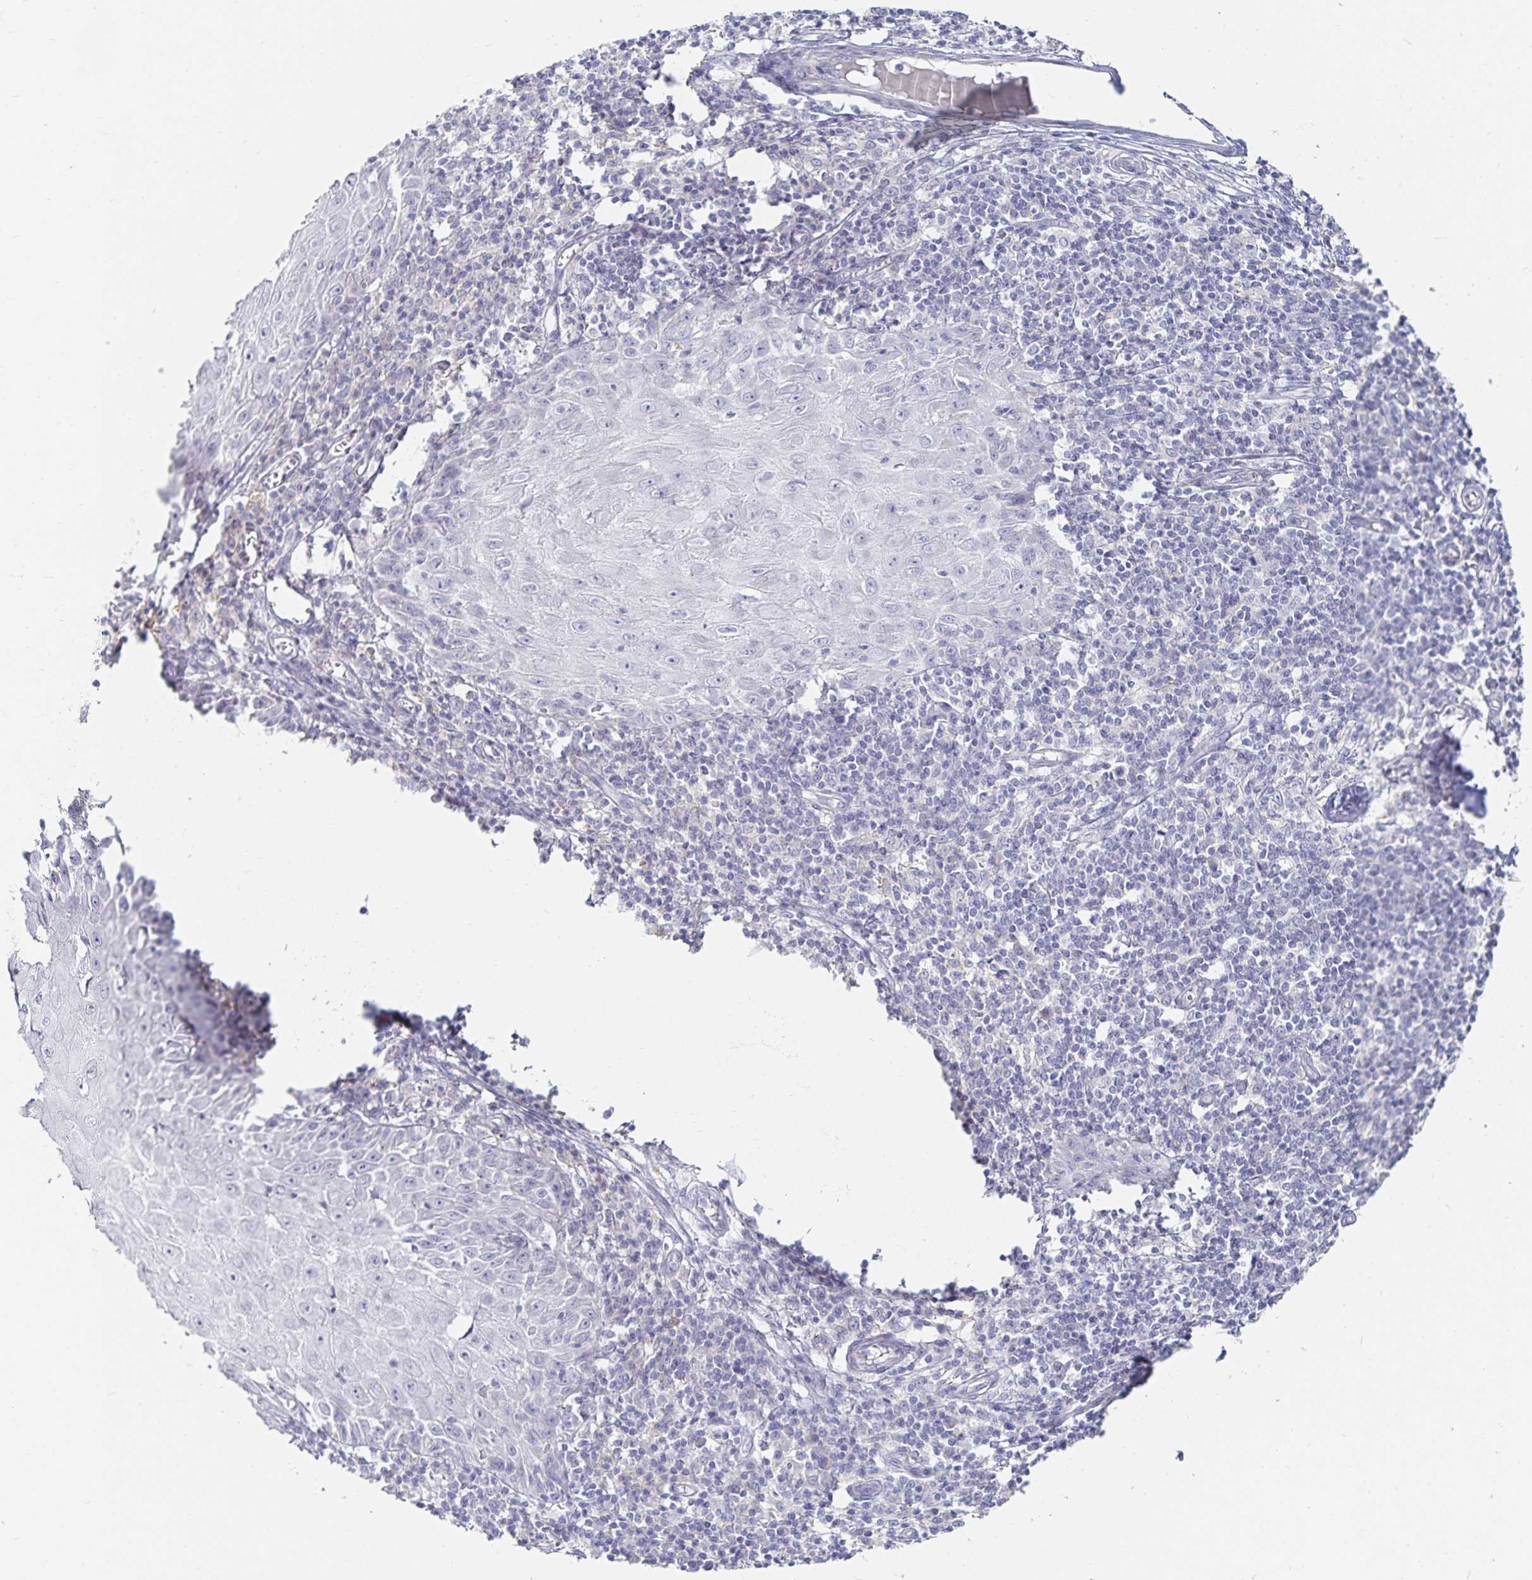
{"staining": {"intensity": "negative", "quantity": "none", "location": "none"}, "tissue": "skin cancer", "cell_type": "Tumor cells", "image_type": "cancer", "snomed": [{"axis": "morphology", "description": "Squamous cell carcinoma, NOS"}, {"axis": "topography", "description": "Skin"}], "caption": "The immunohistochemistry (IHC) micrograph has no significant staining in tumor cells of skin squamous cell carcinoma tissue.", "gene": "SFTPA1", "patient": {"sex": "female", "age": 73}}